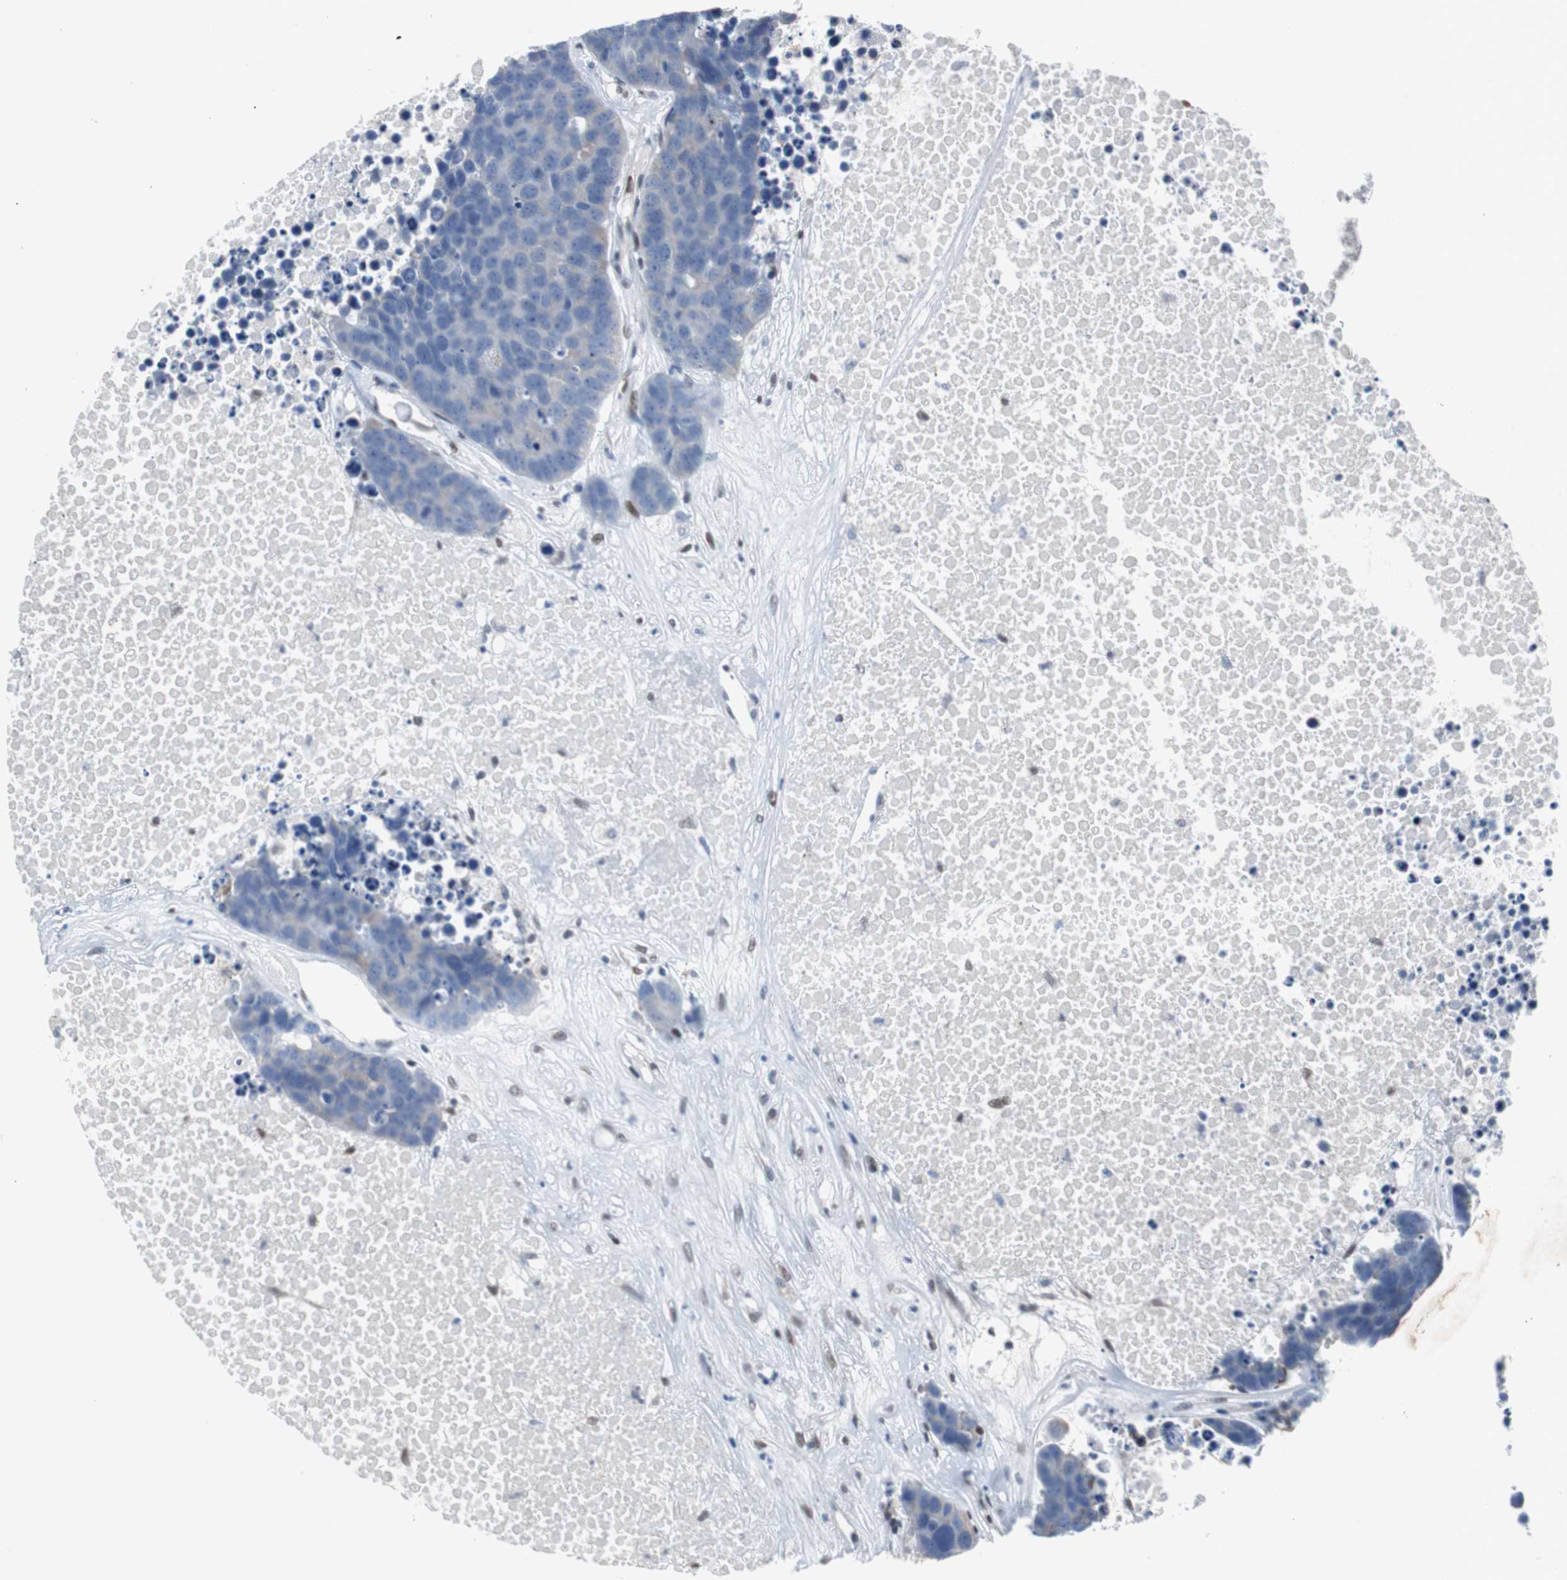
{"staining": {"intensity": "weak", "quantity": "<25%", "location": "cytoplasmic/membranous"}, "tissue": "carcinoid", "cell_type": "Tumor cells", "image_type": "cancer", "snomed": [{"axis": "morphology", "description": "Carcinoid, malignant, NOS"}, {"axis": "topography", "description": "Lung"}], "caption": "Tumor cells show no significant staining in malignant carcinoid.", "gene": "ZHX2", "patient": {"sex": "male", "age": 60}}